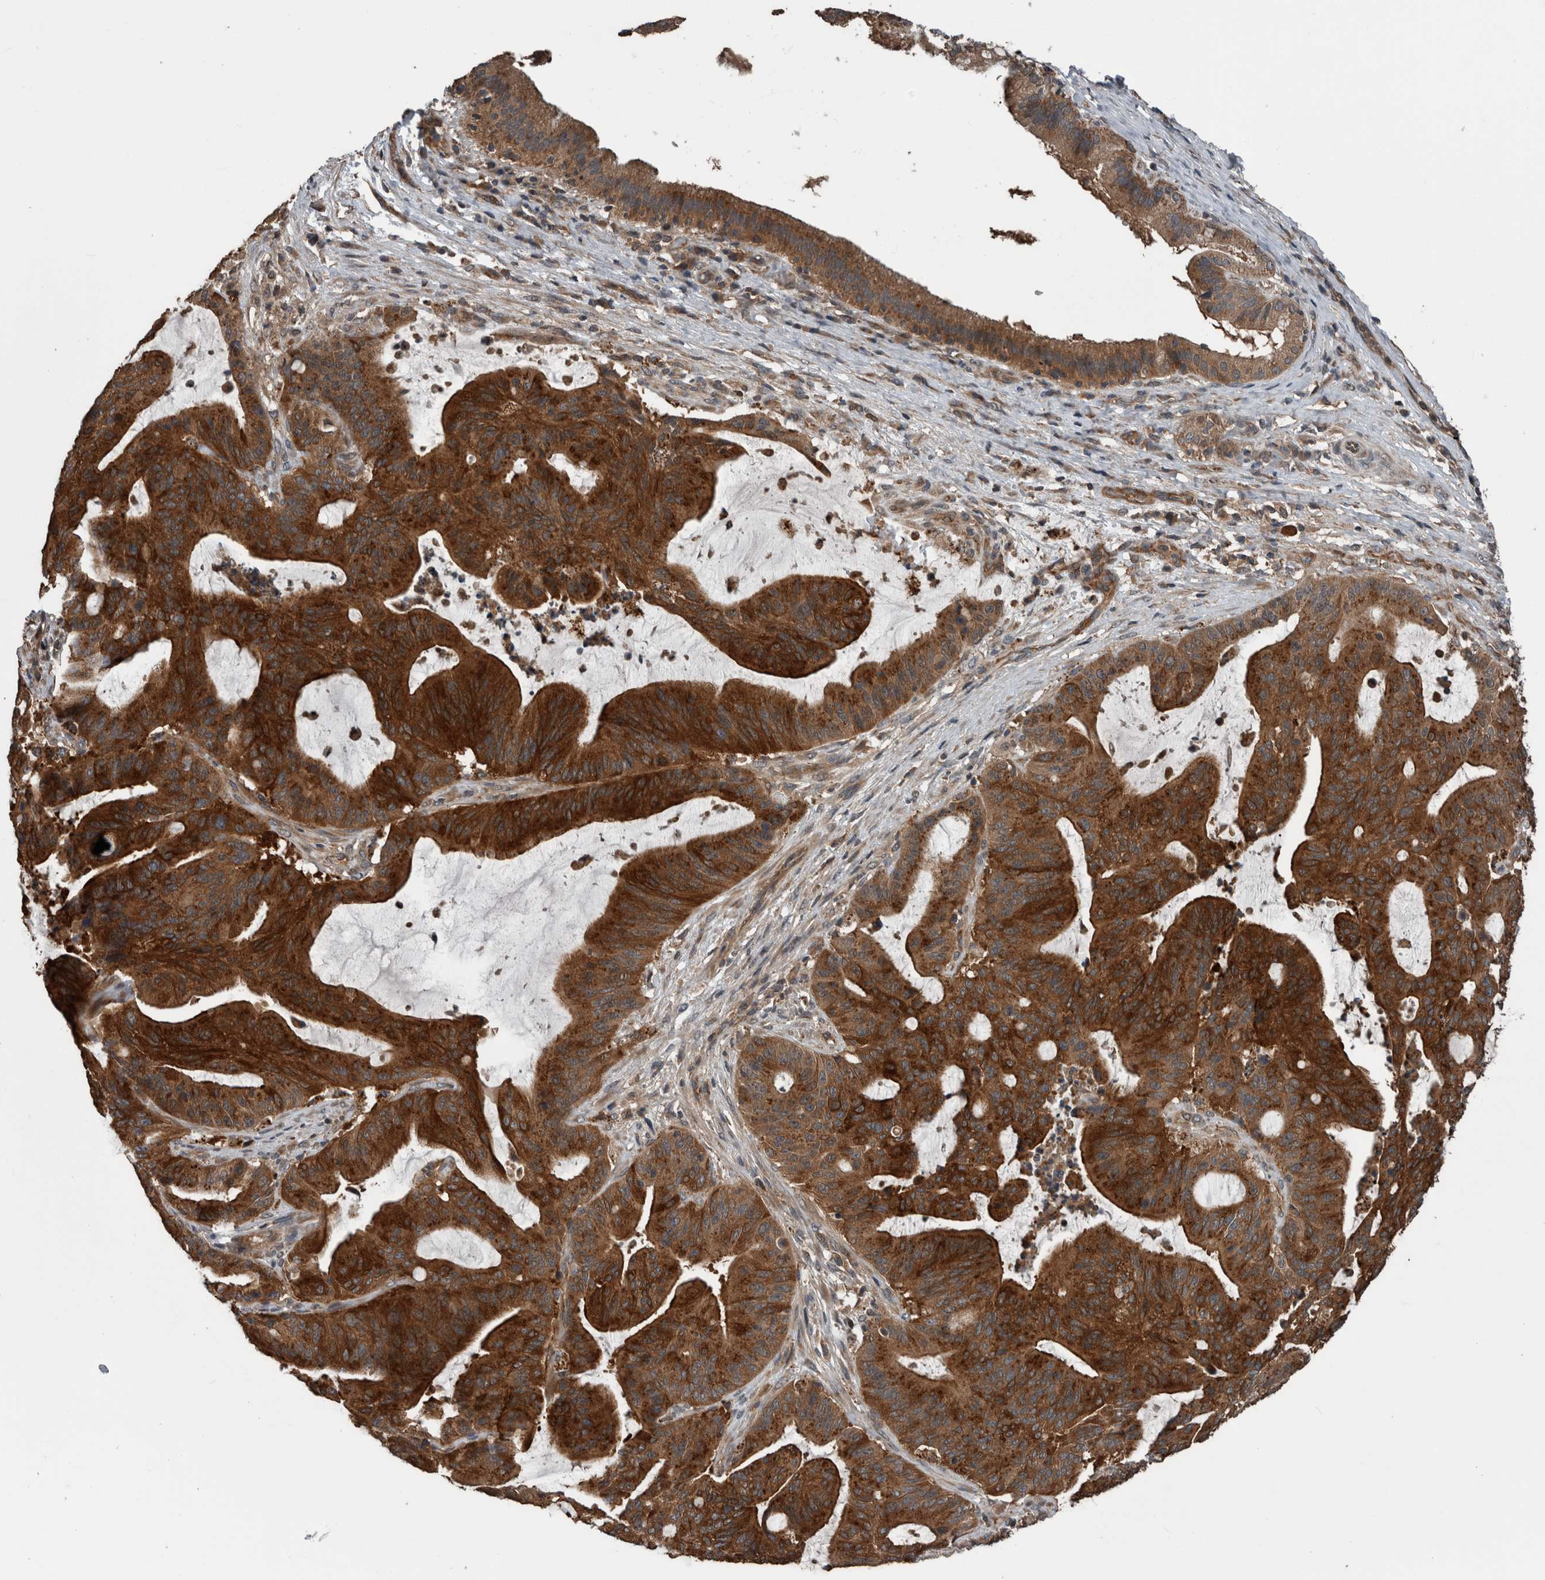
{"staining": {"intensity": "strong", "quantity": ">75%", "location": "cytoplasmic/membranous"}, "tissue": "liver cancer", "cell_type": "Tumor cells", "image_type": "cancer", "snomed": [{"axis": "morphology", "description": "Normal tissue, NOS"}, {"axis": "morphology", "description": "Cholangiocarcinoma"}, {"axis": "topography", "description": "Liver"}, {"axis": "topography", "description": "Peripheral nerve tissue"}], "caption": "Protein staining of liver cancer (cholangiocarcinoma) tissue exhibits strong cytoplasmic/membranous staining in approximately >75% of tumor cells. (DAB (3,3'-diaminobenzidine) IHC, brown staining for protein, blue staining for nuclei).", "gene": "RIOK3", "patient": {"sex": "female", "age": 73}}